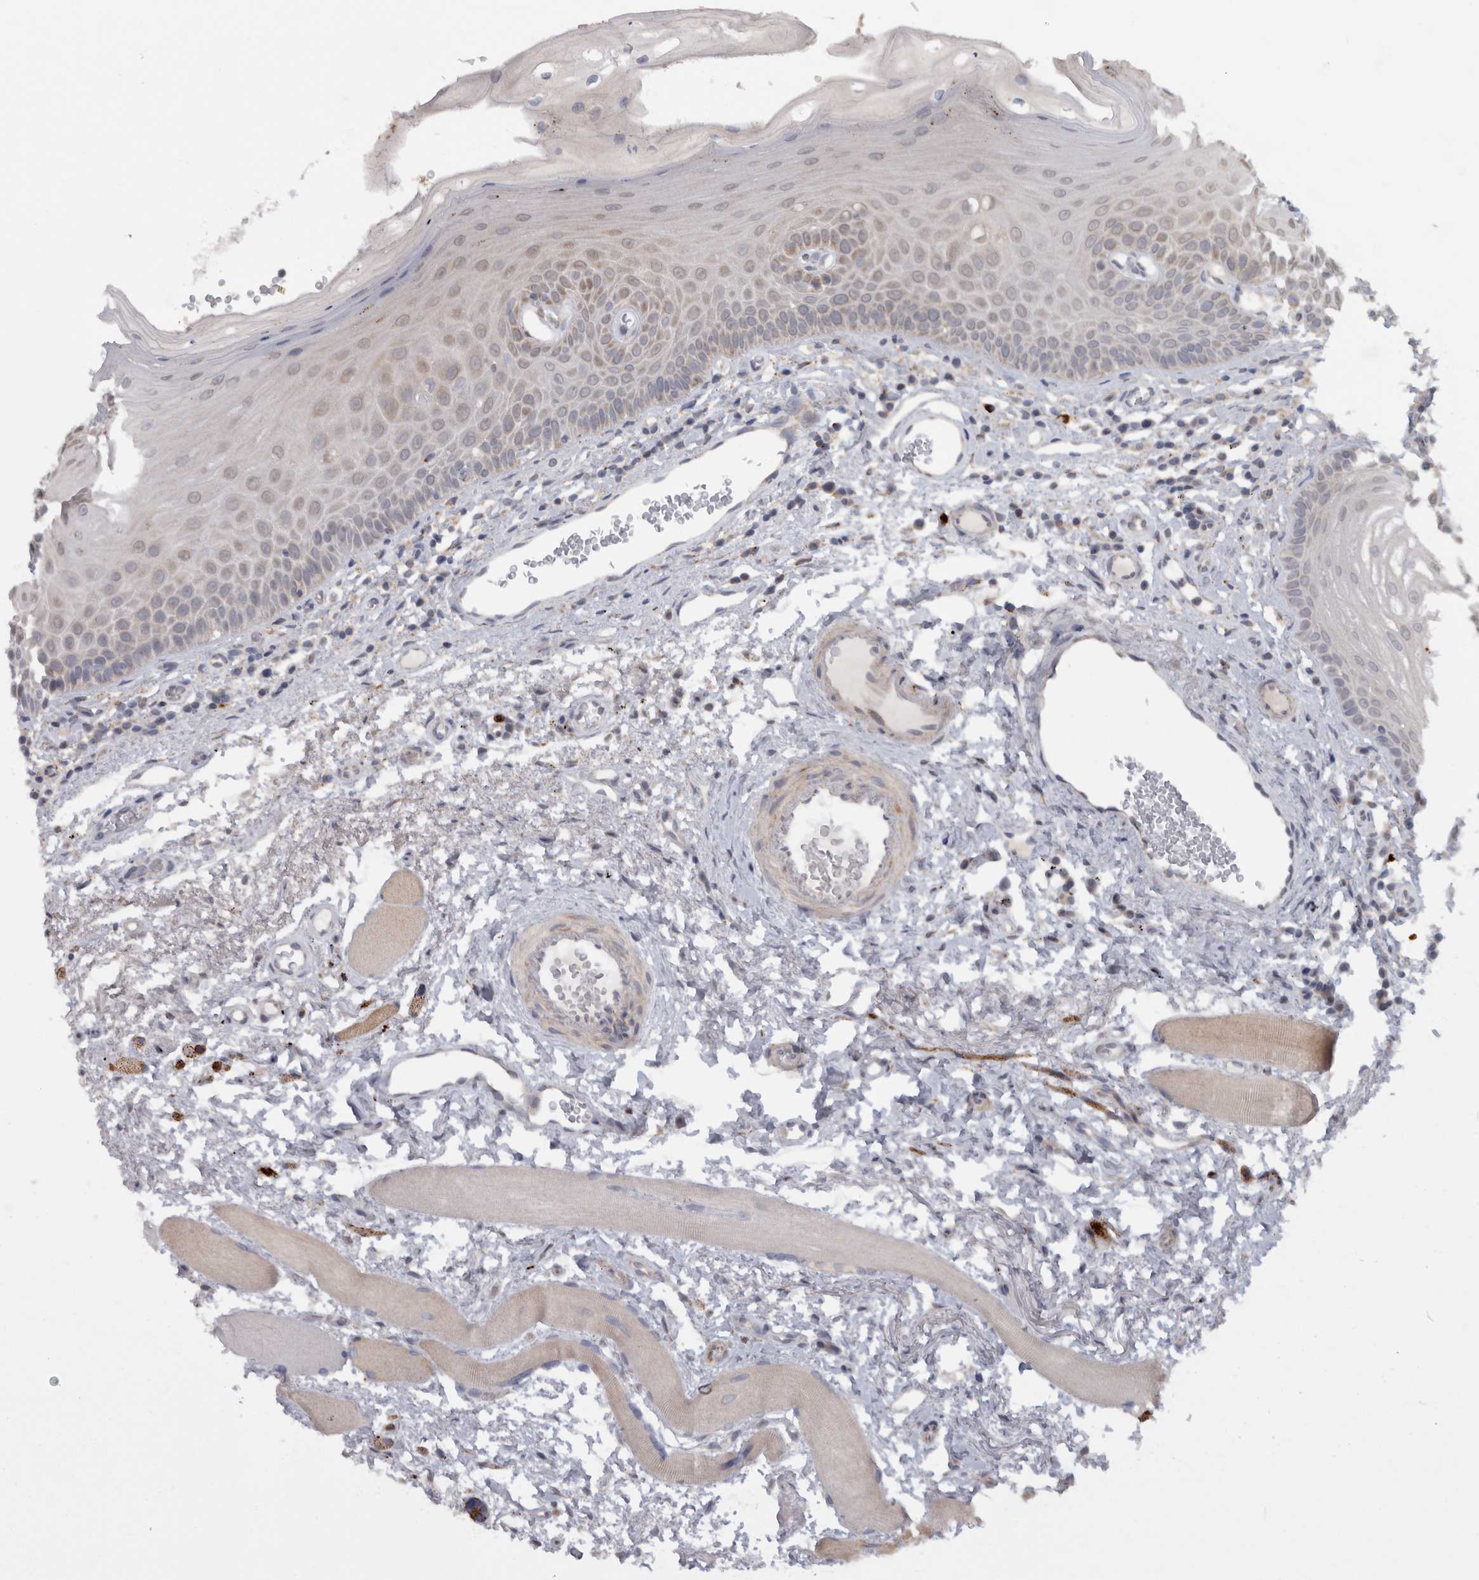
{"staining": {"intensity": "weak", "quantity": "<25%", "location": "cytoplasmic/membranous,nuclear"}, "tissue": "oral mucosa", "cell_type": "Squamous epithelial cells", "image_type": "normal", "snomed": [{"axis": "morphology", "description": "Normal tissue, NOS"}, {"axis": "topography", "description": "Skeletal muscle"}, {"axis": "topography", "description": "Oral tissue"}, {"axis": "topography", "description": "Peripheral nerve tissue"}], "caption": "Photomicrograph shows no significant protein staining in squamous epithelial cells of unremarkable oral mucosa.", "gene": "RAB18", "patient": {"sex": "female", "age": 84}}